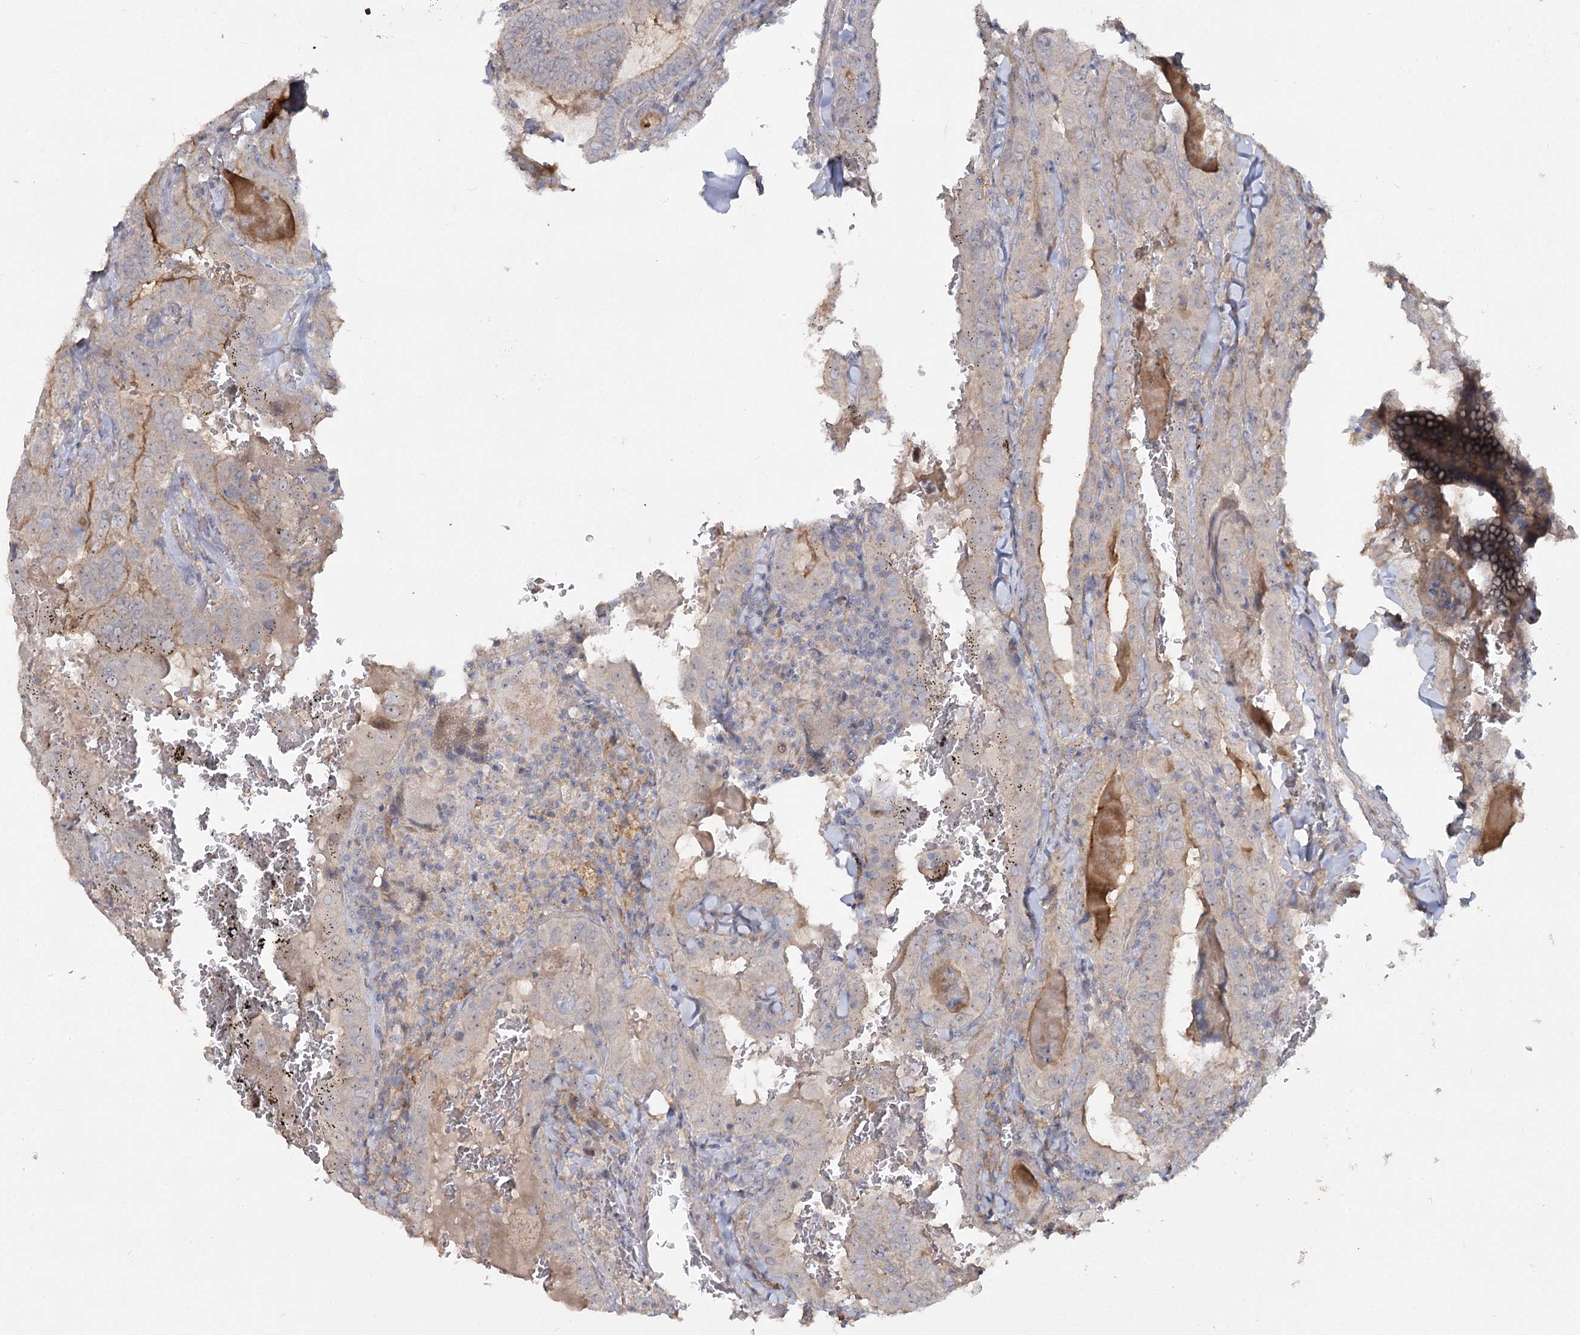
{"staining": {"intensity": "weak", "quantity": "25%-75%", "location": "cytoplasmic/membranous"}, "tissue": "thyroid cancer", "cell_type": "Tumor cells", "image_type": "cancer", "snomed": [{"axis": "morphology", "description": "Papillary adenocarcinoma, NOS"}, {"axis": "topography", "description": "Thyroid gland"}], "caption": "There is low levels of weak cytoplasmic/membranous positivity in tumor cells of papillary adenocarcinoma (thyroid), as demonstrated by immunohistochemical staining (brown color).", "gene": "ANGPTL5", "patient": {"sex": "female", "age": 72}}